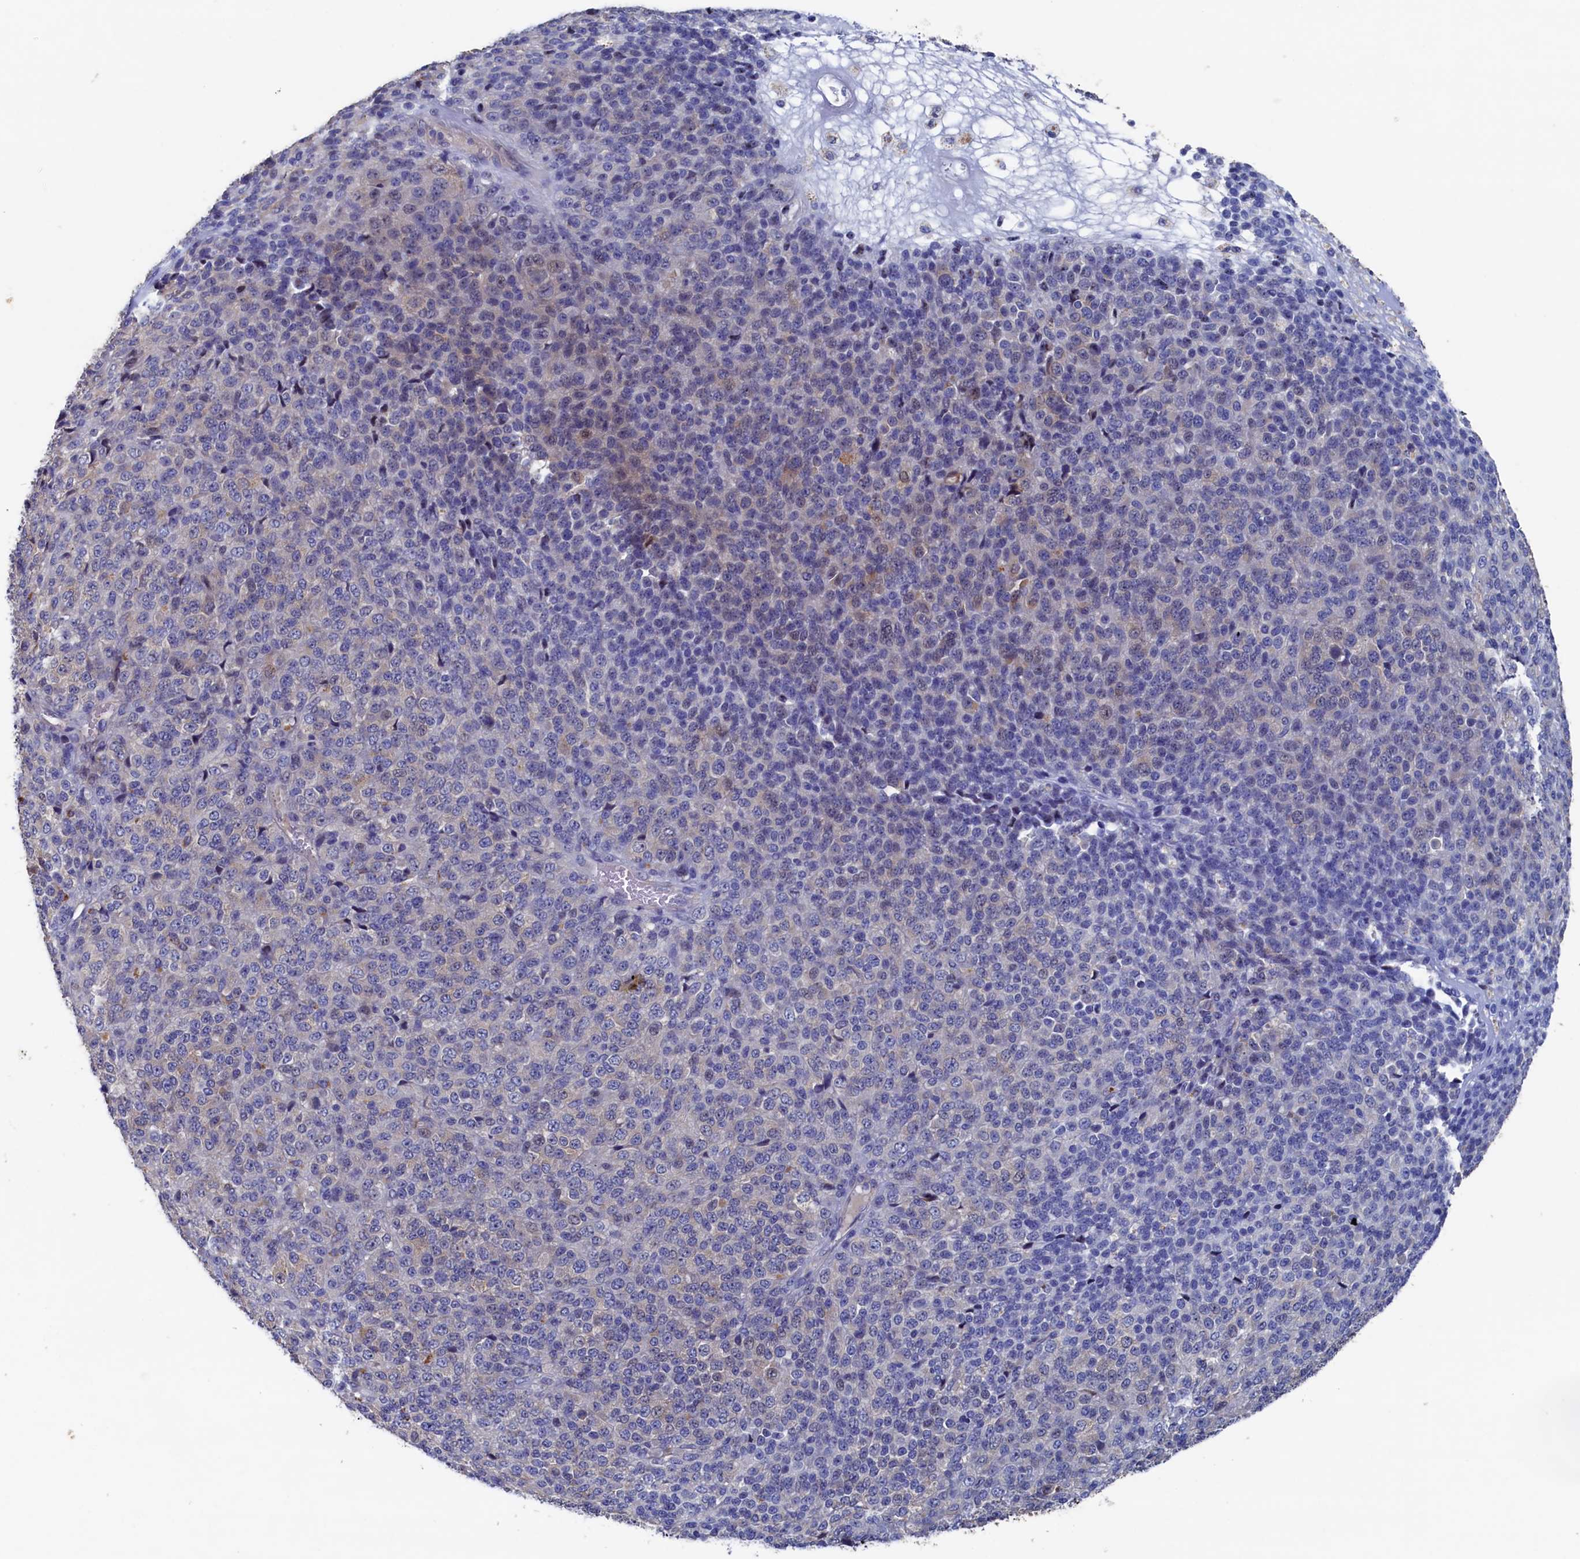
{"staining": {"intensity": "weak", "quantity": "<25%", "location": "nuclear"}, "tissue": "melanoma", "cell_type": "Tumor cells", "image_type": "cancer", "snomed": [{"axis": "morphology", "description": "Malignant melanoma, Metastatic site"}, {"axis": "topography", "description": "Brain"}], "caption": "The immunohistochemistry photomicrograph has no significant staining in tumor cells of melanoma tissue.", "gene": "CBLIF", "patient": {"sex": "female", "age": 56}}